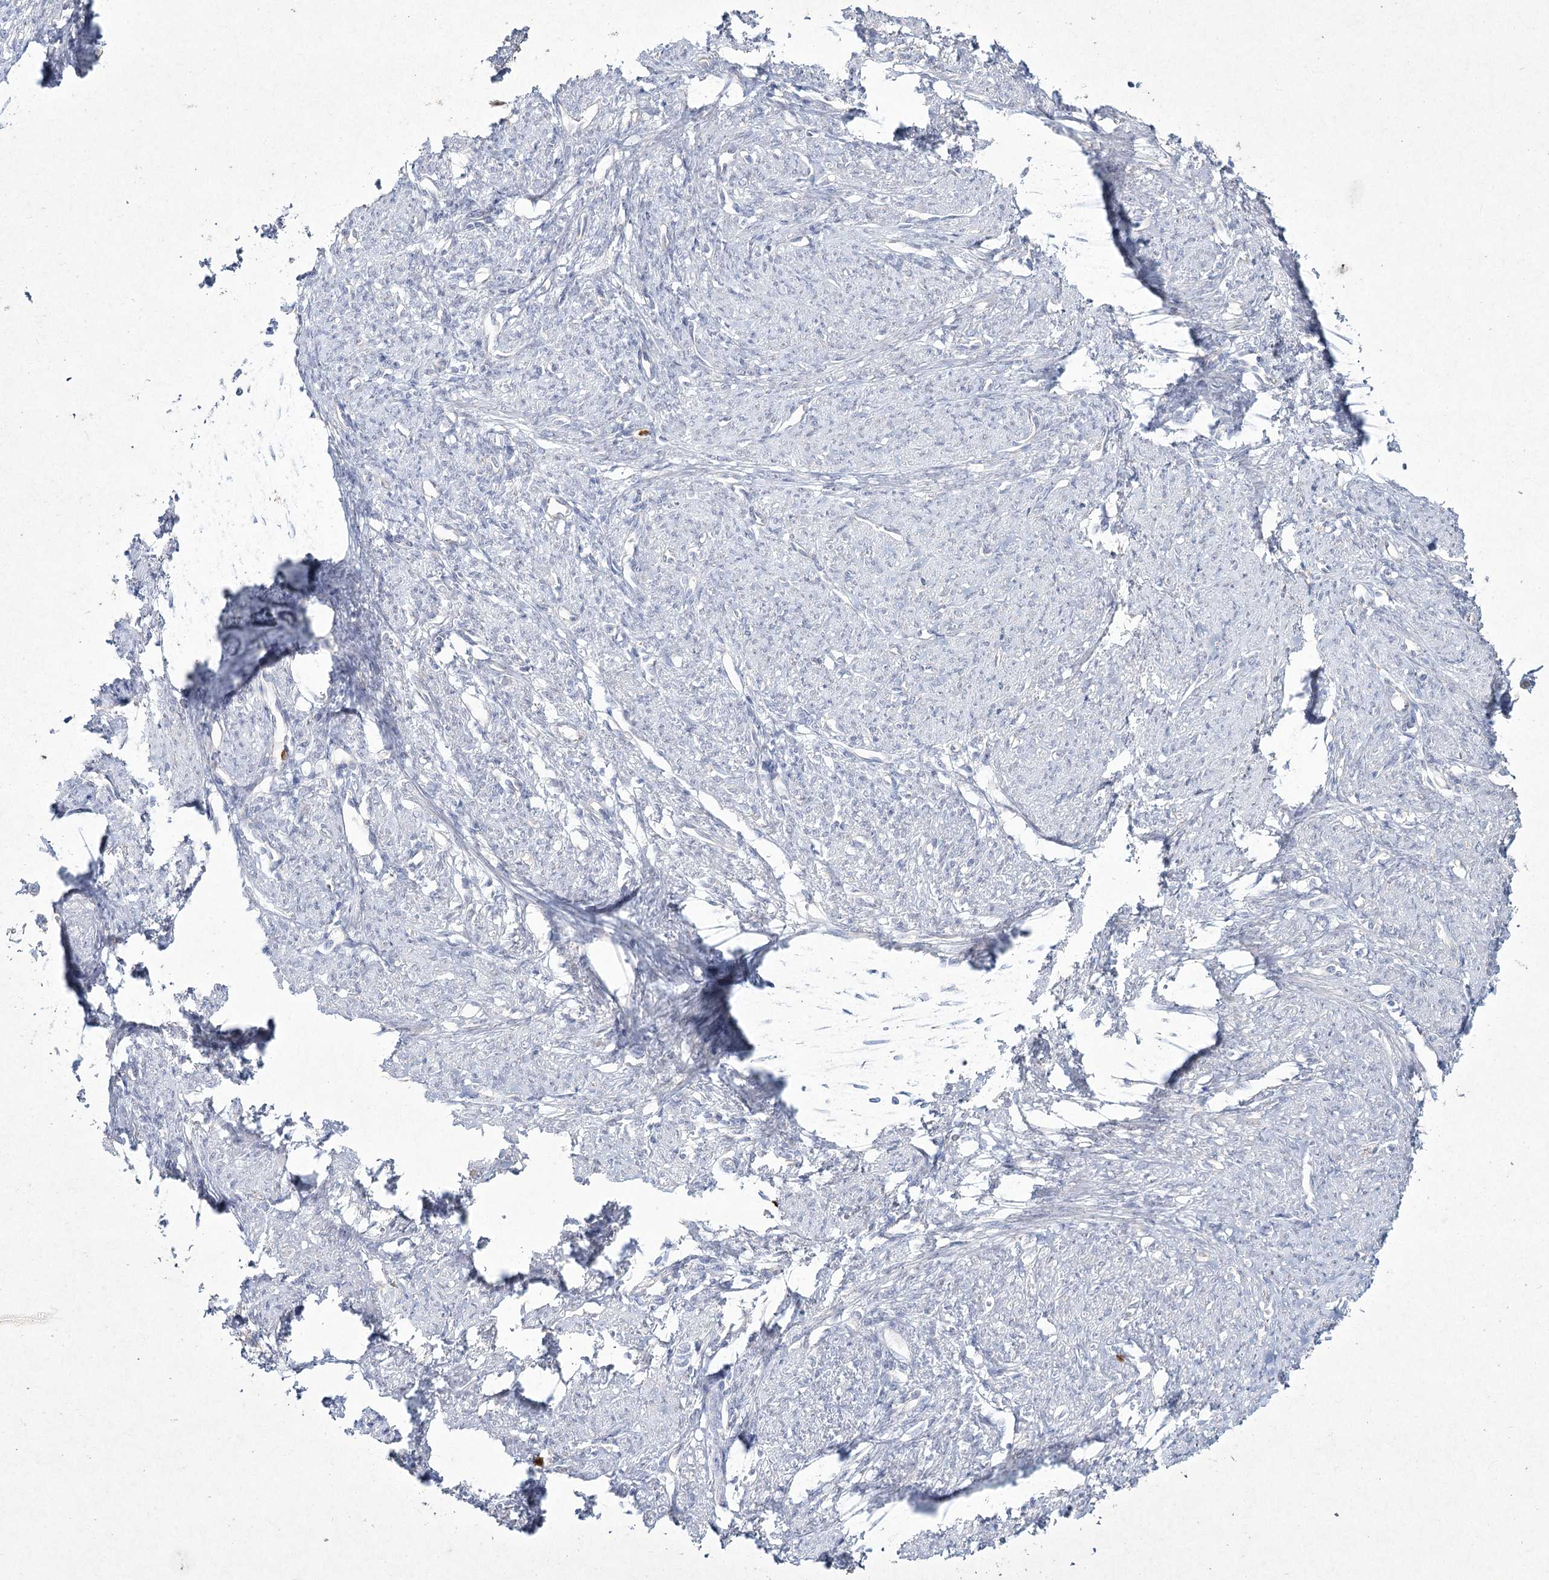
{"staining": {"intensity": "negative", "quantity": "none", "location": "none"}, "tissue": "smooth muscle", "cell_type": "Smooth muscle cells", "image_type": "normal", "snomed": [{"axis": "morphology", "description": "Normal tissue, NOS"}, {"axis": "topography", "description": "Smooth muscle"}, {"axis": "topography", "description": "Uterus"}], "caption": "The image exhibits no staining of smooth muscle cells in benign smooth muscle. (DAB (3,3'-diaminobenzidine) IHC with hematoxylin counter stain).", "gene": "NIPAL4", "patient": {"sex": "female", "age": 59}}